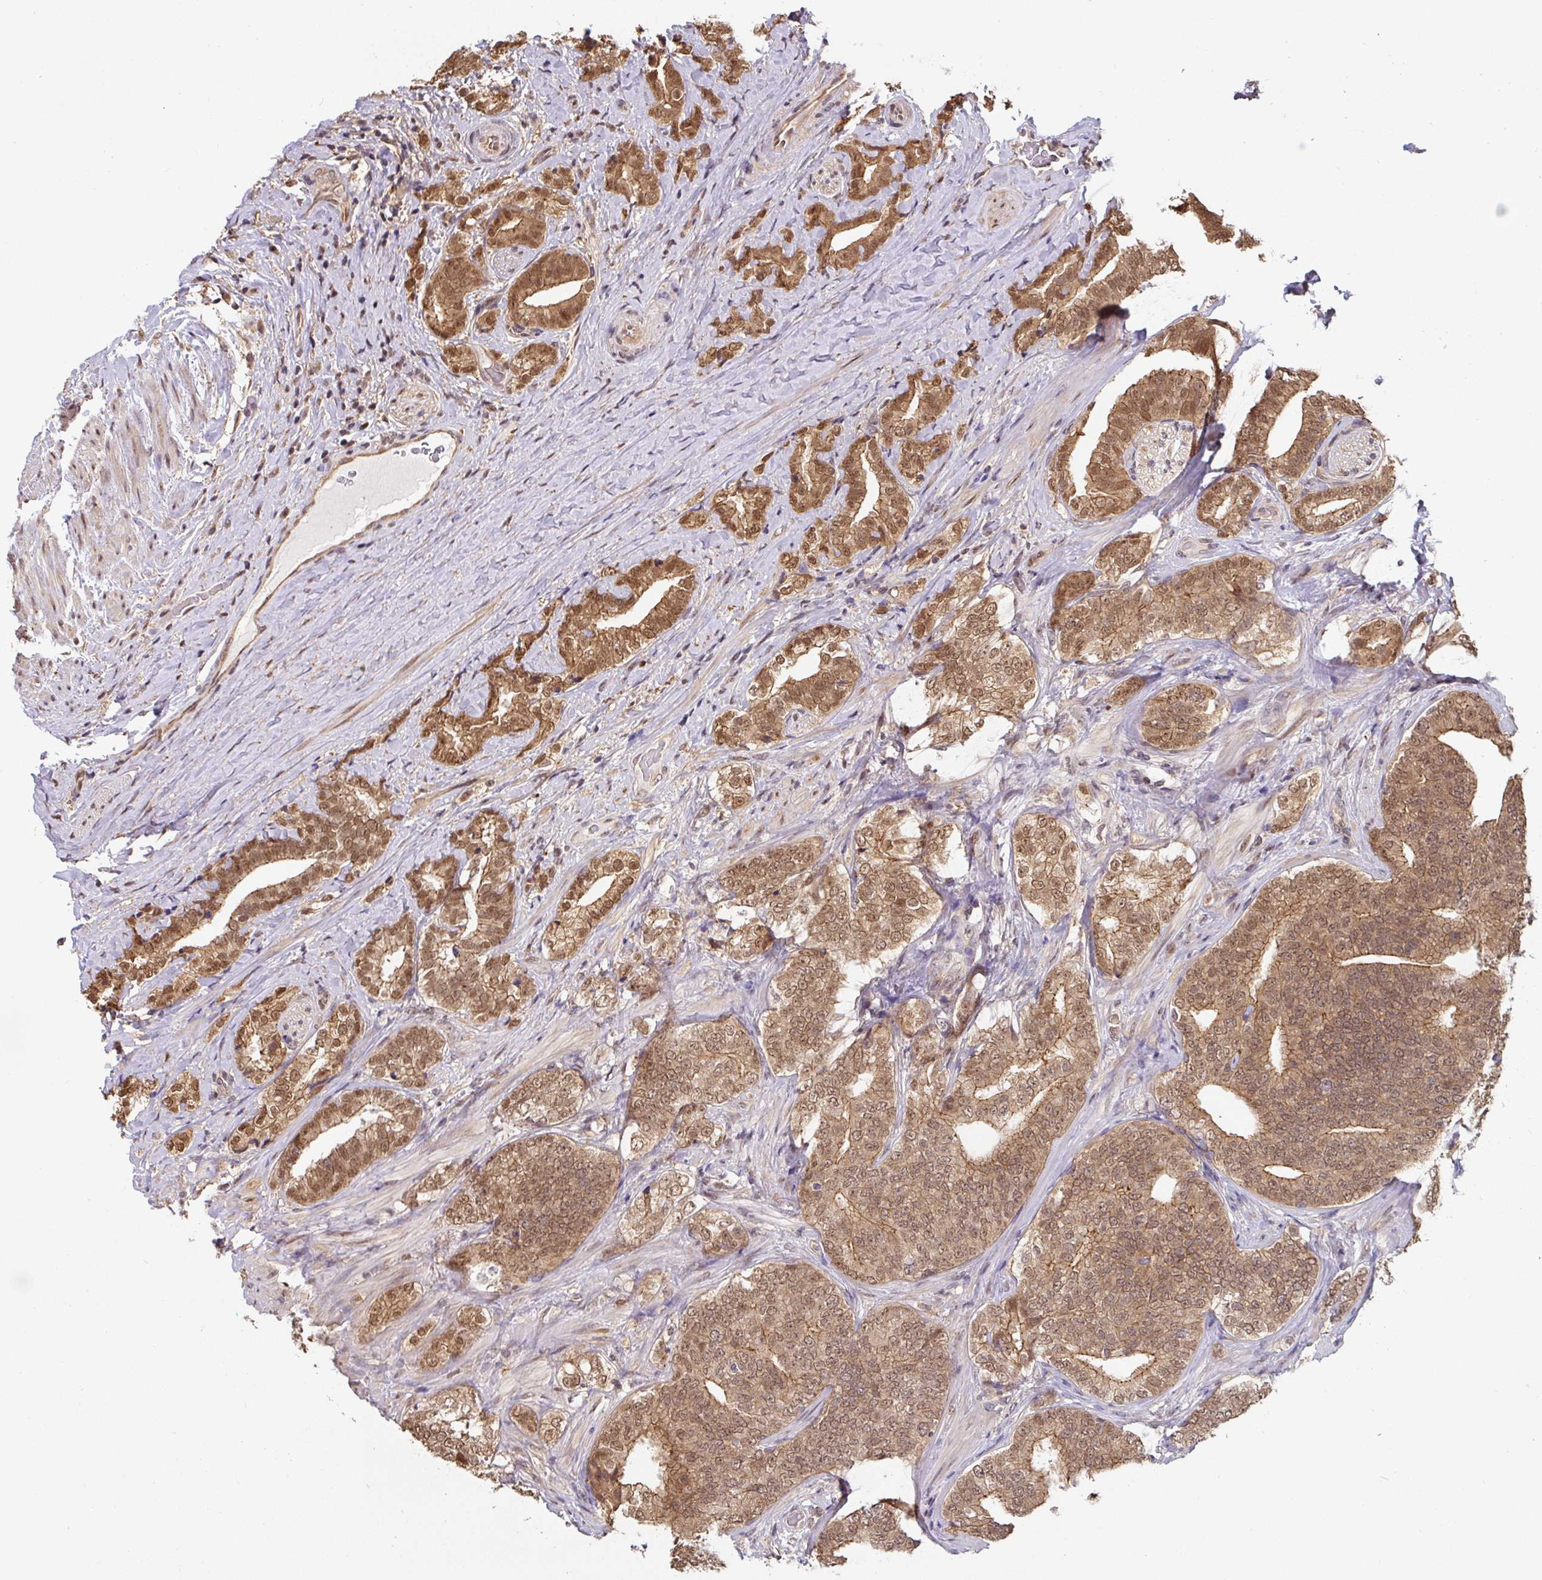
{"staining": {"intensity": "moderate", "quantity": ">75%", "location": "cytoplasmic/membranous,nuclear"}, "tissue": "prostate cancer", "cell_type": "Tumor cells", "image_type": "cancer", "snomed": [{"axis": "morphology", "description": "Adenocarcinoma, High grade"}, {"axis": "topography", "description": "Prostate"}], "caption": "The image displays staining of prostate cancer (high-grade adenocarcinoma), revealing moderate cytoplasmic/membranous and nuclear protein expression (brown color) within tumor cells. (IHC, brightfield microscopy, high magnification).", "gene": "ST13", "patient": {"sex": "male", "age": 72}}